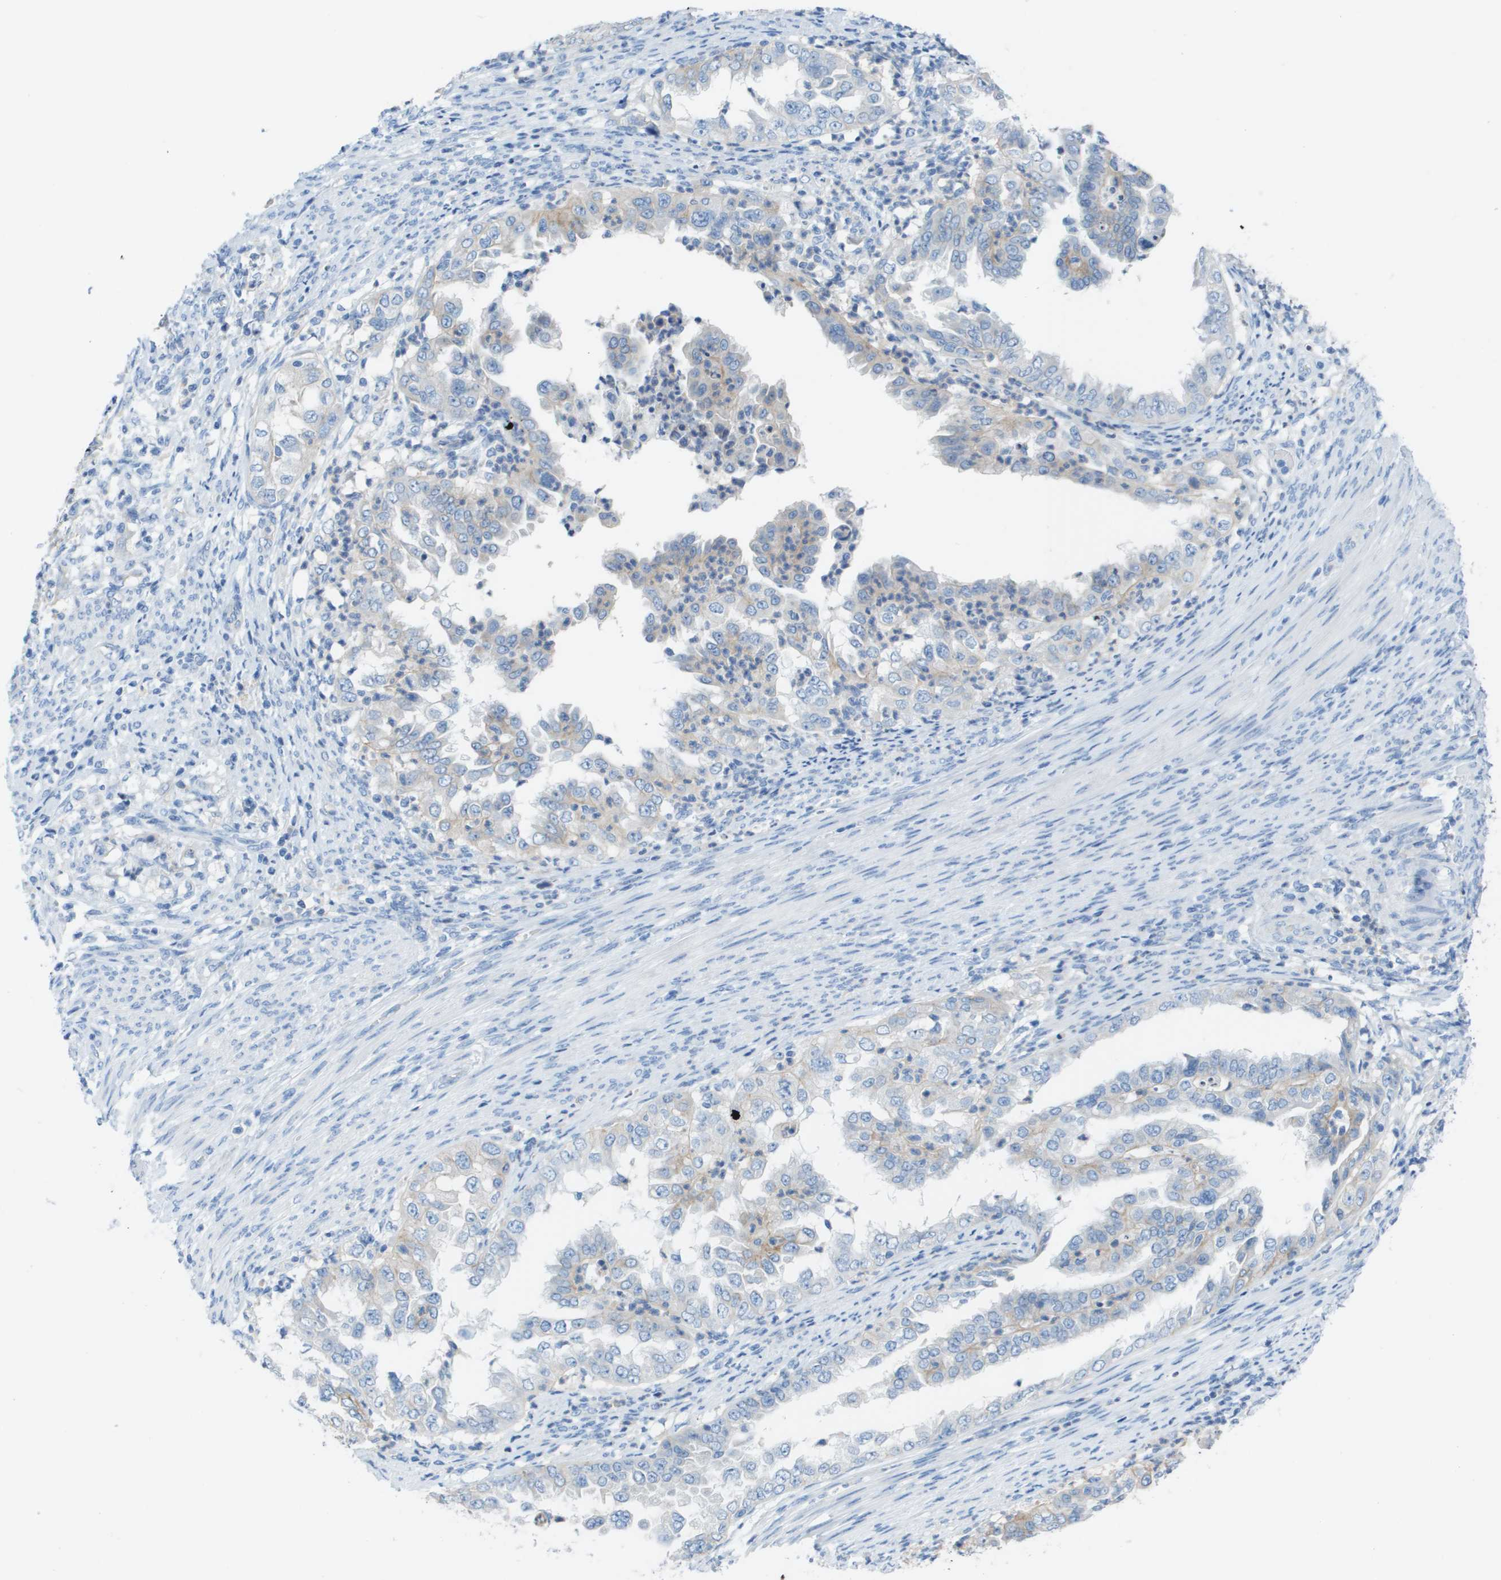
{"staining": {"intensity": "weak", "quantity": "<25%", "location": "cytoplasmic/membranous"}, "tissue": "endometrial cancer", "cell_type": "Tumor cells", "image_type": "cancer", "snomed": [{"axis": "morphology", "description": "Adenocarcinoma, NOS"}, {"axis": "topography", "description": "Endometrium"}], "caption": "This micrograph is of endometrial adenocarcinoma stained with immunohistochemistry (IHC) to label a protein in brown with the nuclei are counter-stained blue. There is no positivity in tumor cells. The staining was performed using DAB (3,3'-diaminobenzidine) to visualize the protein expression in brown, while the nuclei were stained in blue with hematoxylin (Magnification: 20x).", "gene": "CD46", "patient": {"sex": "female", "age": 85}}